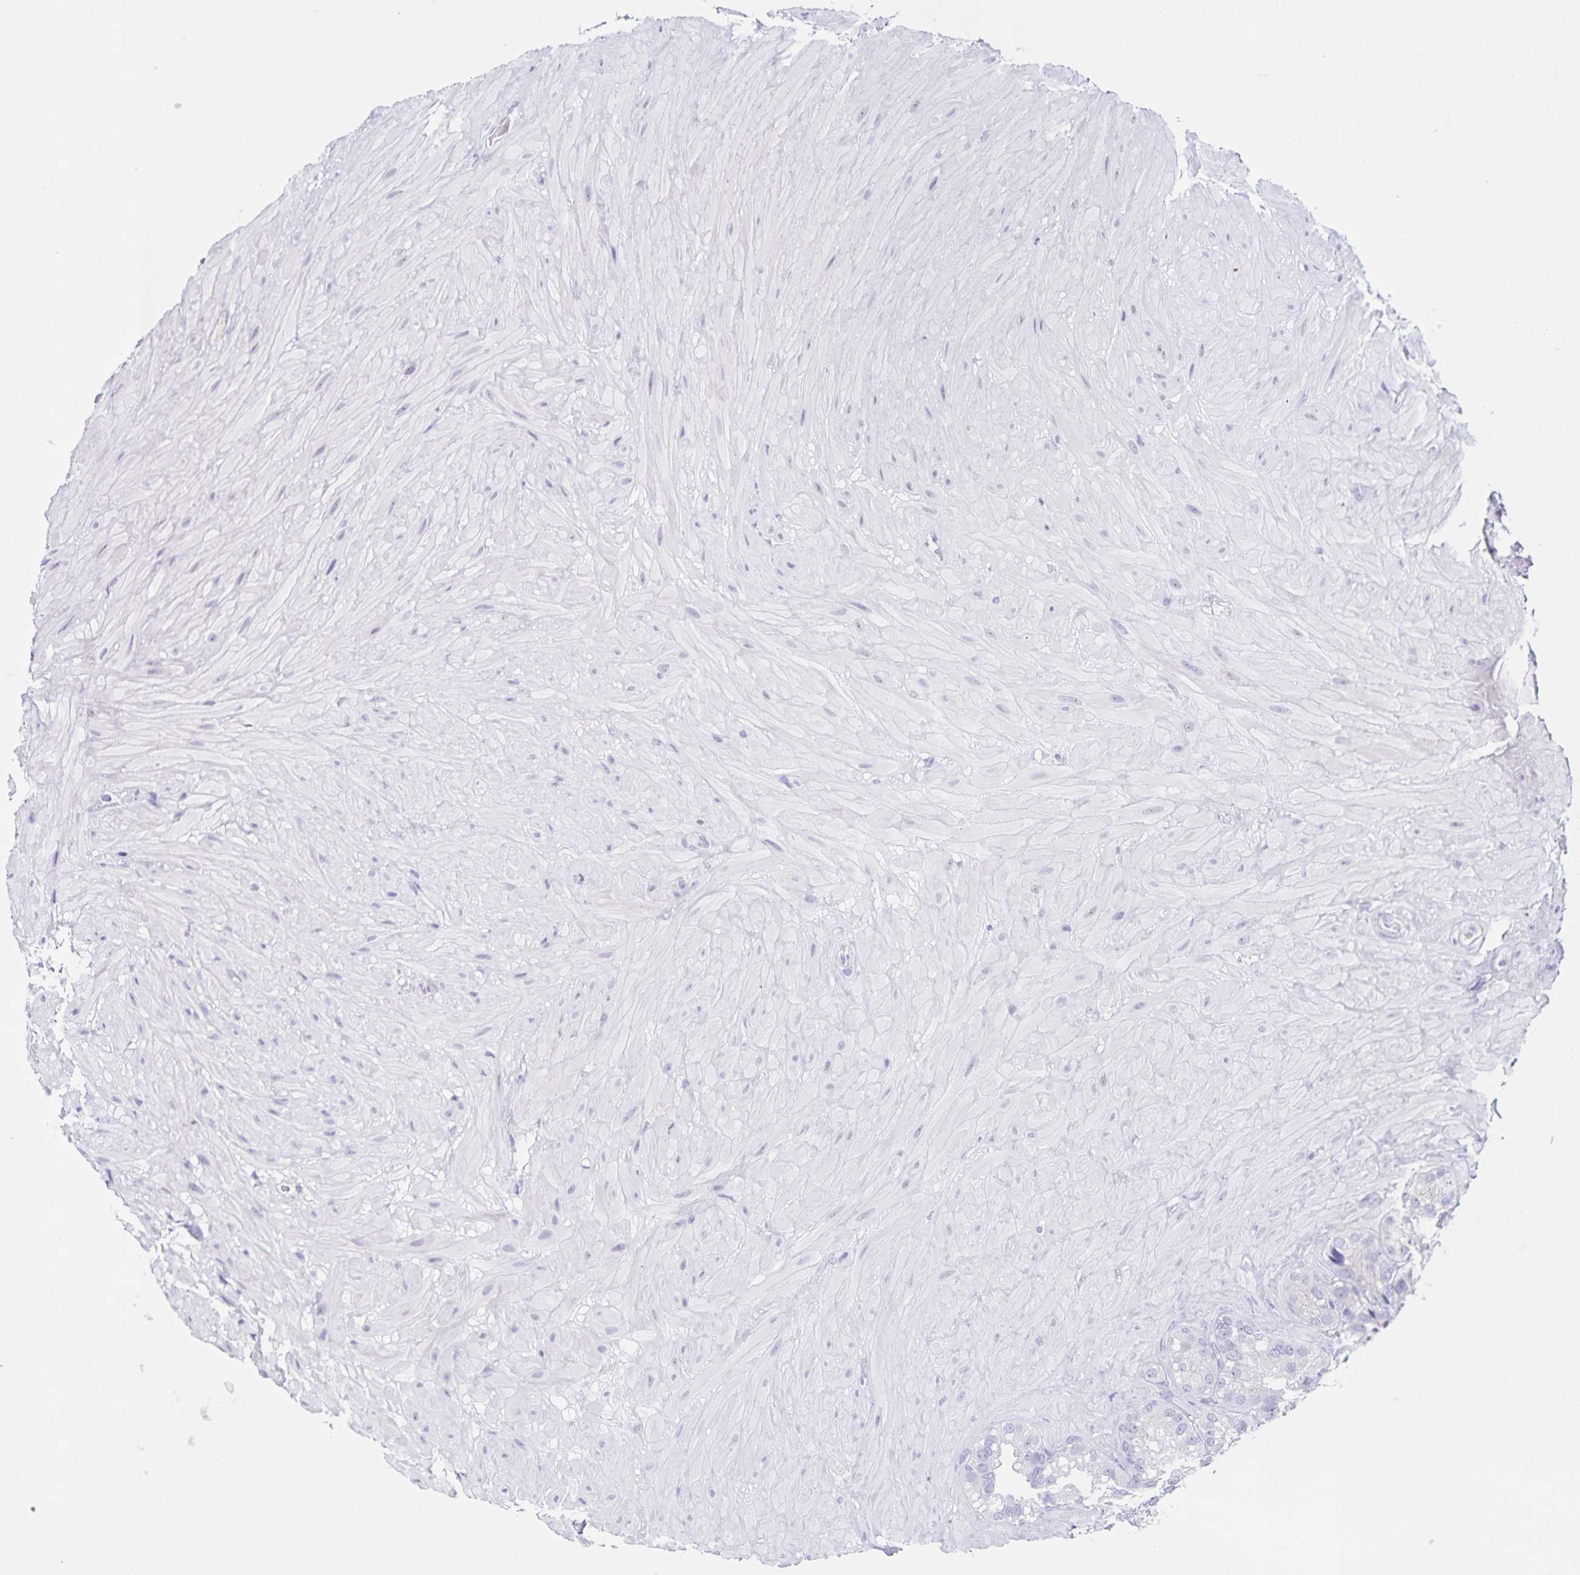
{"staining": {"intensity": "negative", "quantity": "none", "location": "none"}, "tissue": "seminal vesicle", "cell_type": "Glandular cells", "image_type": "normal", "snomed": [{"axis": "morphology", "description": "Normal tissue, NOS"}, {"axis": "topography", "description": "Seminal veicle"}], "caption": "The histopathology image displays no significant expression in glandular cells of seminal vesicle. (Immunohistochemistry, brightfield microscopy, high magnification).", "gene": "FAM170A", "patient": {"sex": "male", "age": 60}}